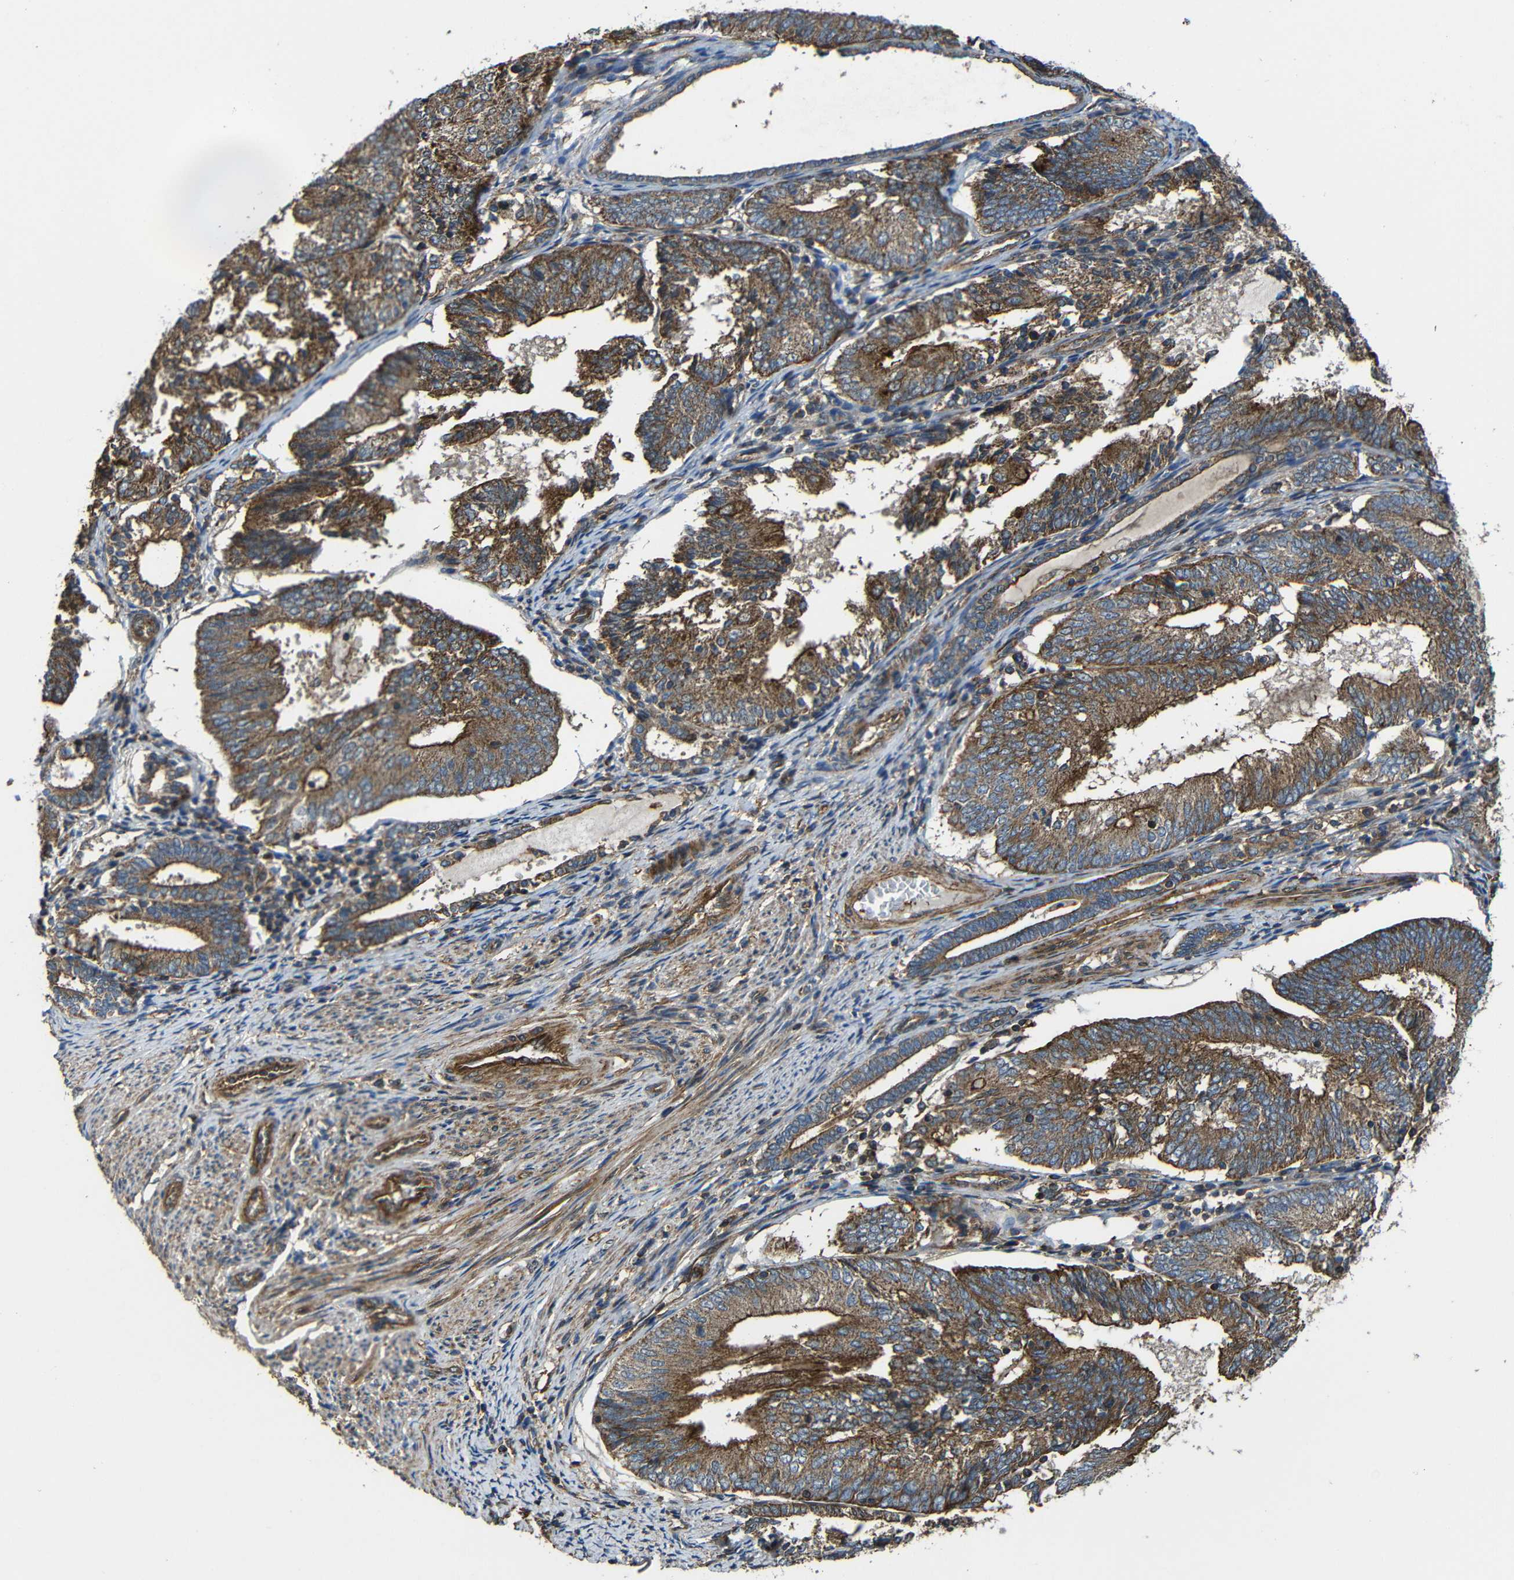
{"staining": {"intensity": "moderate", "quantity": ">75%", "location": "cytoplasmic/membranous"}, "tissue": "endometrial cancer", "cell_type": "Tumor cells", "image_type": "cancer", "snomed": [{"axis": "morphology", "description": "Adenocarcinoma, NOS"}, {"axis": "topography", "description": "Endometrium"}], "caption": "Immunohistochemistry (DAB) staining of human adenocarcinoma (endometrial) exhibits moderate cytoplasmic/membranous protein expression in approximately >75% of tumor cells. (DAB (3,3'-diaminobenzidine) IHC, brown staining for protein, blue staining for nuclei).", "gene": "PTCH1", "patient": {"sex": "female", "age": 81}}